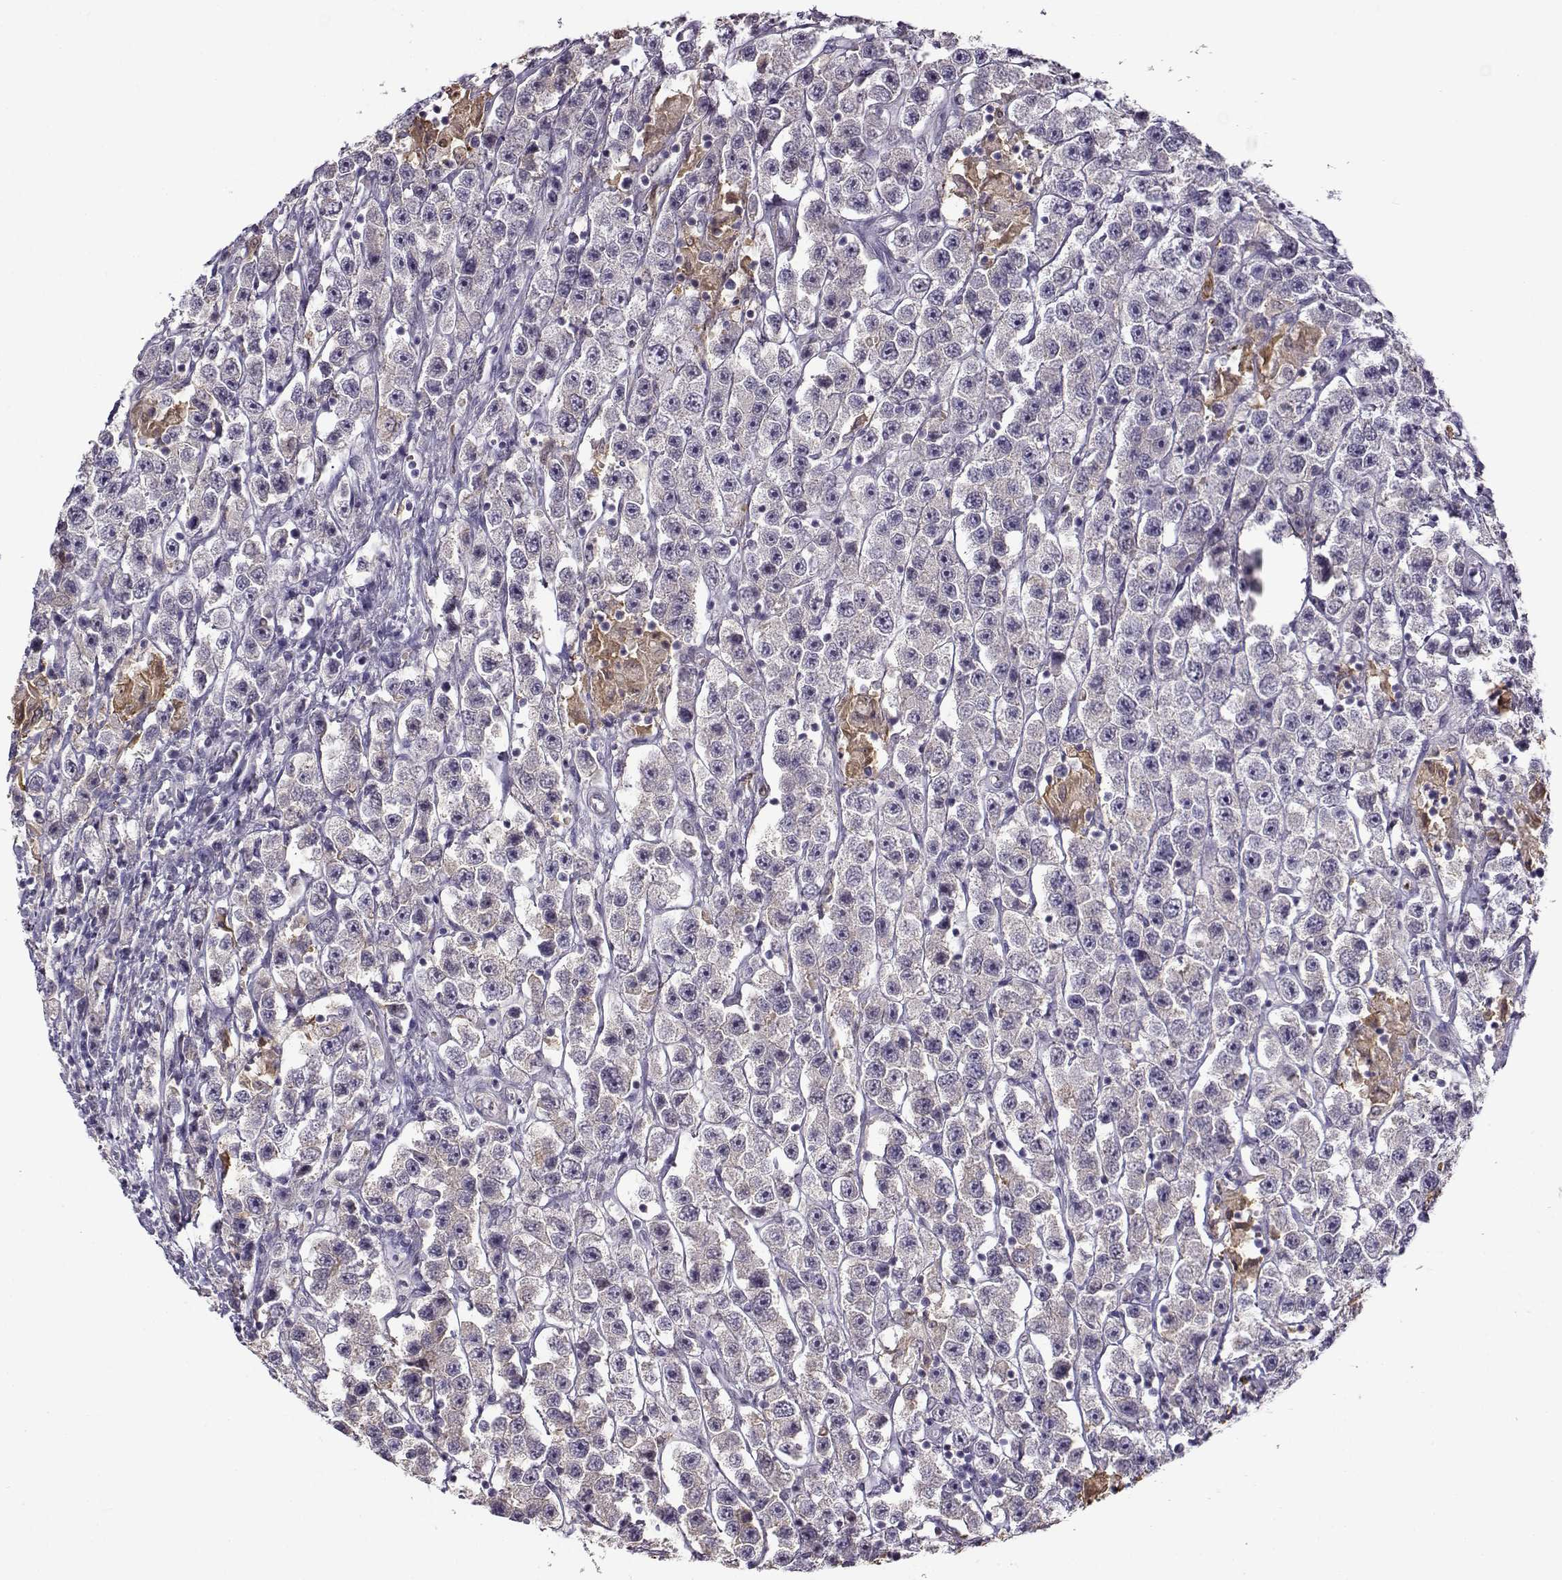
{"staining": {"intensity": "negative", "quantity": "none", "location": "none"}, "tissue": "testis cancer", "cell_type": "Tumor cells", "image_type": "cancer", "snomed": [{"axis": "morphology", "description": "Seminoma, NOS"}, {"axis": "topography", "description": "Testis"}], "caption": "Testis cancer was stained to show a protein in brown. There is no significant positivity in tumor cells.", "gene": "UCP3", "patient": {"sex": "male", "age": 45}}